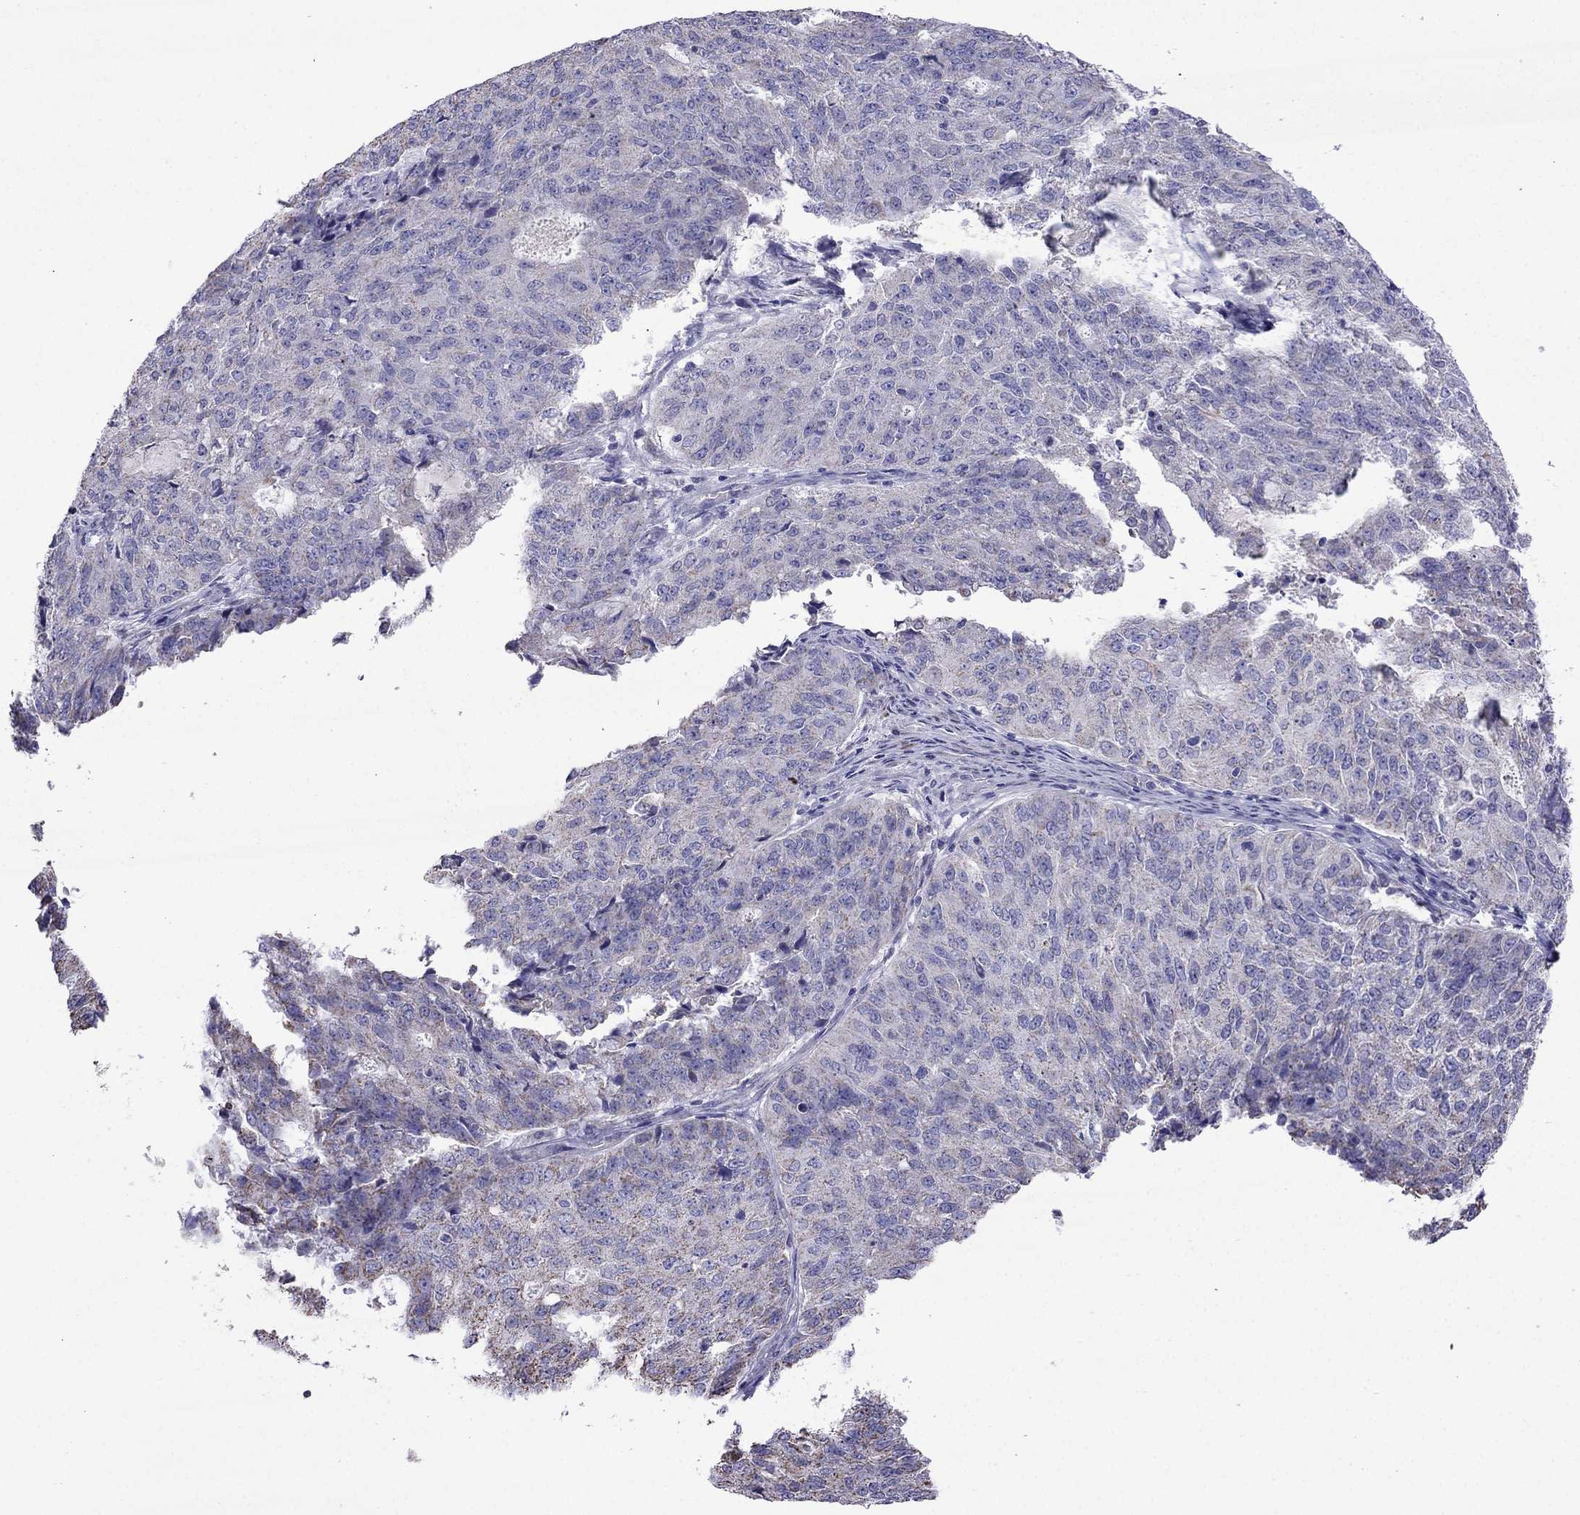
{"staining": {"intensity": "weak", "quantity": "<25%", "location": "cytoplasmic/membranous"}, "tissue": "endometrial cancer", "cell_type": "Tumor cells", "image_type": "cancer", "snomed": [{"axis": "morphology", "description": "Adenocarcinoma, NOS"}, {"axis": "topography", "description": "Endometrium"}], "caption": "The micrograph exhibits no staining of tumor cells in endometrial adenocarcinoma. The staining is performed using DAB brown chromogen with nuclei counter-stained in using hematoxylin.", "gene": "DSC1", "patient": {"sex": "female", "age": 82}}